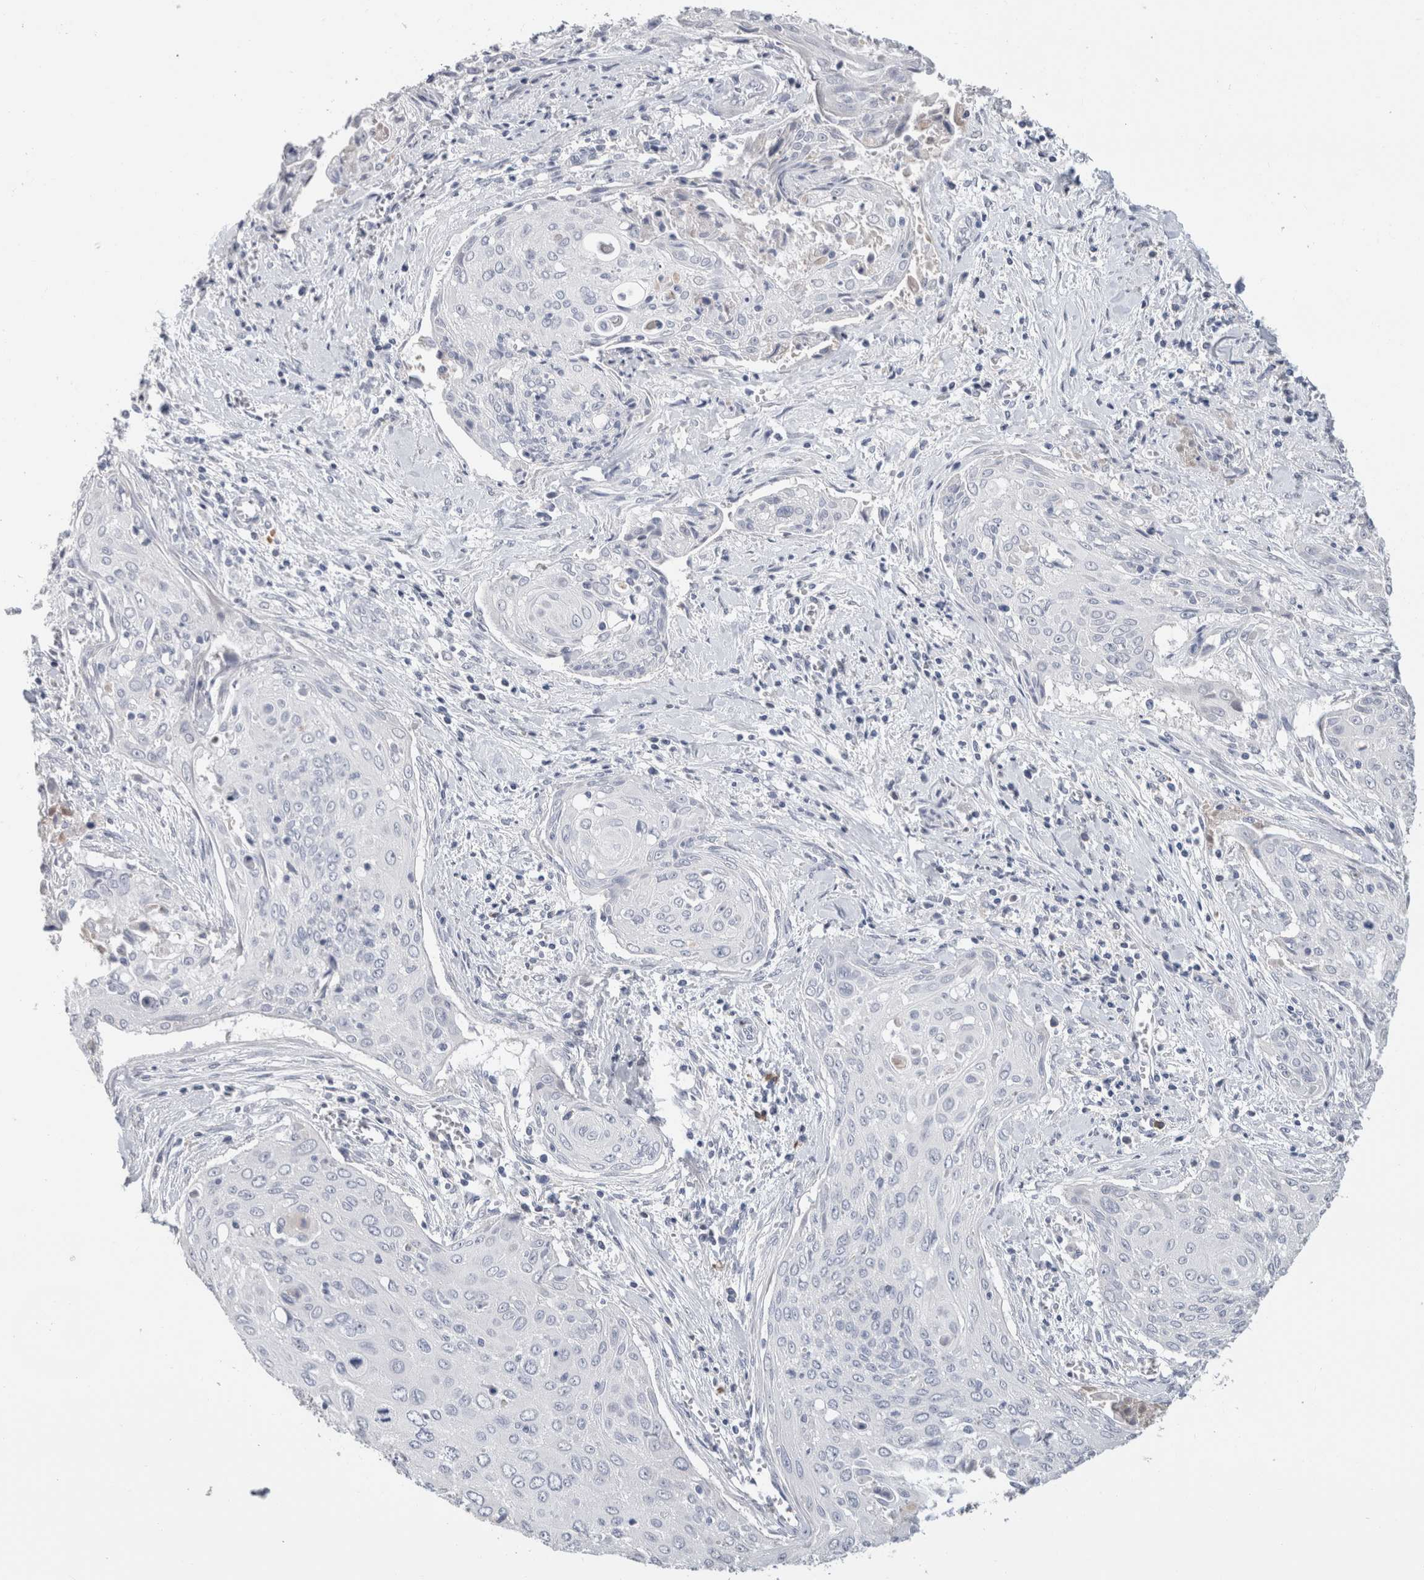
{"staining": {"intensity": "negative", "quantity": "none", "location": "none"}, "tissue": "cervical cancer", "cell_type": "Tumor cells", "image_type": "cancer", "snomed": [{"axis": "morphology", "description": "Squamous cell carcinoma, NOS"}, {"axis": "topography", "description": "Cervix"}], "caption": "Immunohistochemical staining of human squamous cell carcinoma (cervical) reveals no significant positivity in tumor cells.", "gene": "SCGB1A1", "patient": {"sex": "female", "age": 55}}